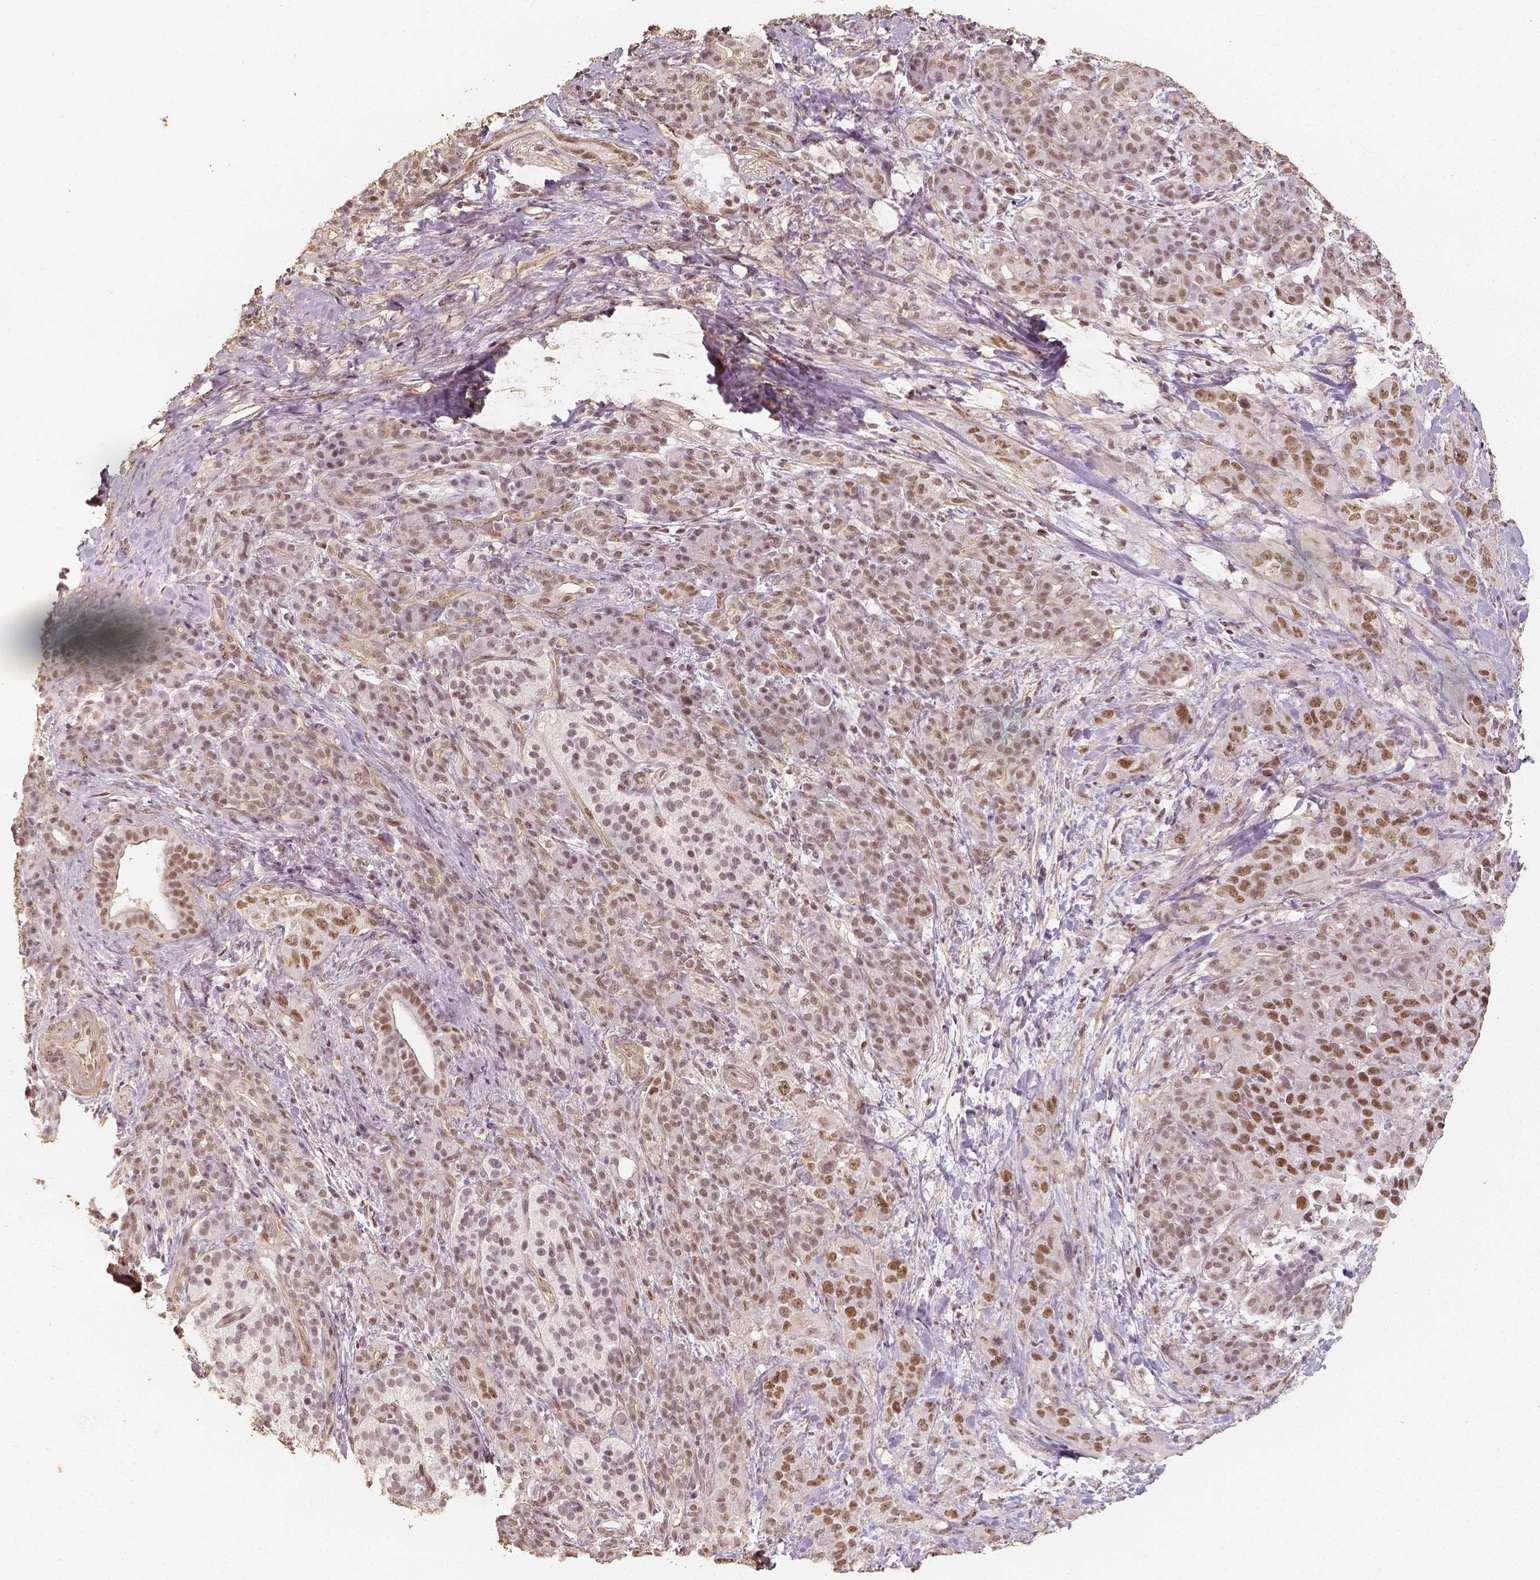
{"staining": {"intensity": "moderate", "quantity": ">75%", "location": "nuclear"}, "tissue": "pancreatic cancer", "cell_type": "Tumor cells", "image_type": "cancer", "snomed": [{"axis": "morphology", "description": "Adenocarcinoma, NOS"}, {"axis": "topography", "description": "Pancreas"}], "caption": "A medium amount of moderate nuclear staining is seen in about >75% of tumor cells in pancreatic cancer (adenocarcinoma) tissue.", "gene": "HDAC1", "patient": {"sex": "male", "age": 44}}